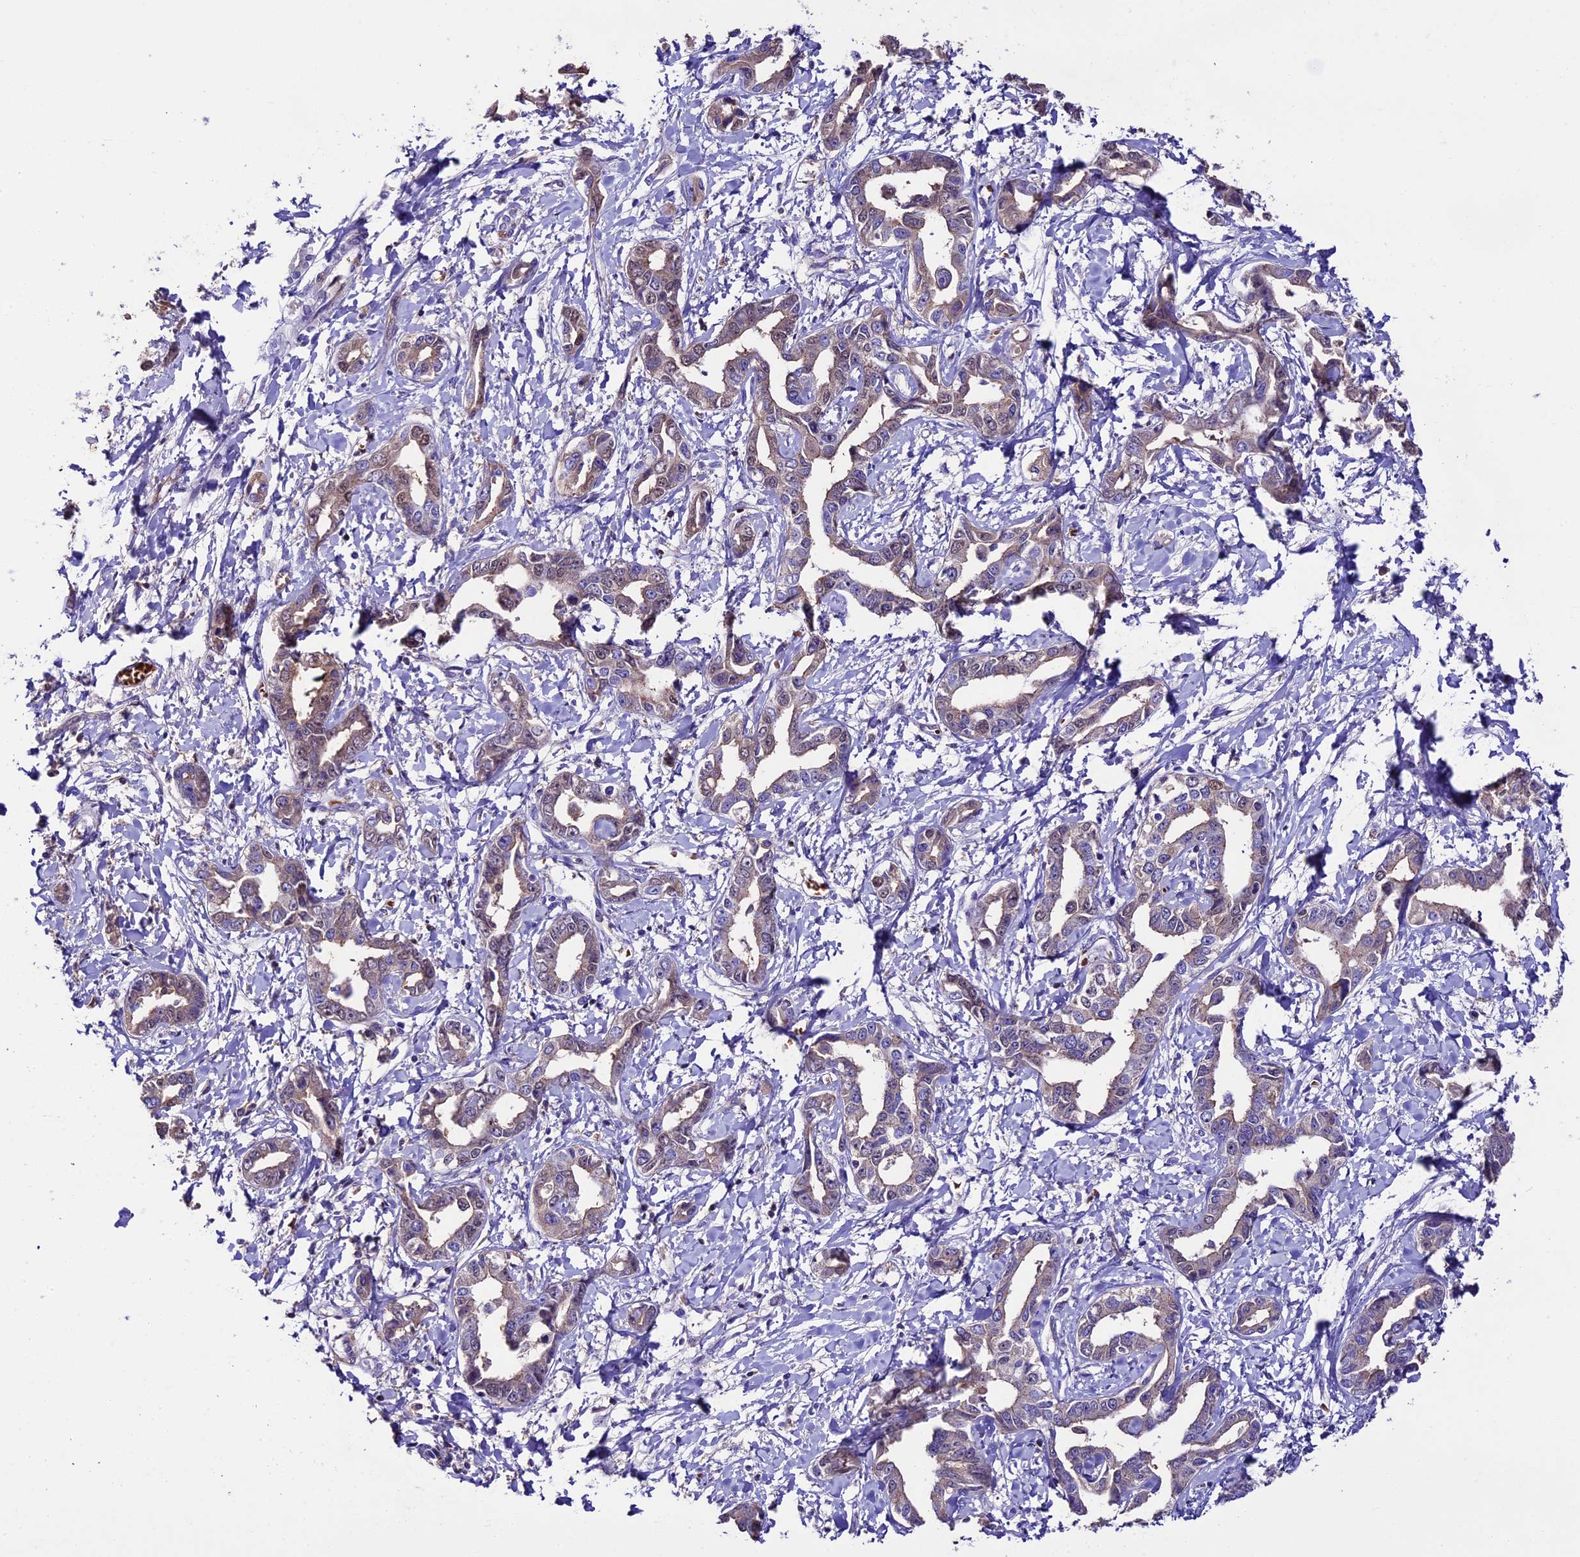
{"staining": {"intensity": "weak", "quantity": ">75%", "location": "cytoplasmic/membranous"}, "tissue": "liver cancer", "cell_type": "Tumor cells", "image_type": "cancer", "snomed": [{"axis": "morphology", "description": "Cholangiocarcinoma"}, {"axis": "topography", "description": "Liver"}], "caption": "Tumor cells display low levels of weak cytoplasmic/membranous positivity in approximately >75% of cells in liver cholangiocarcinoma.", "gene": "TCP11L2", "patient": {"sex": "male", "age": 59}}